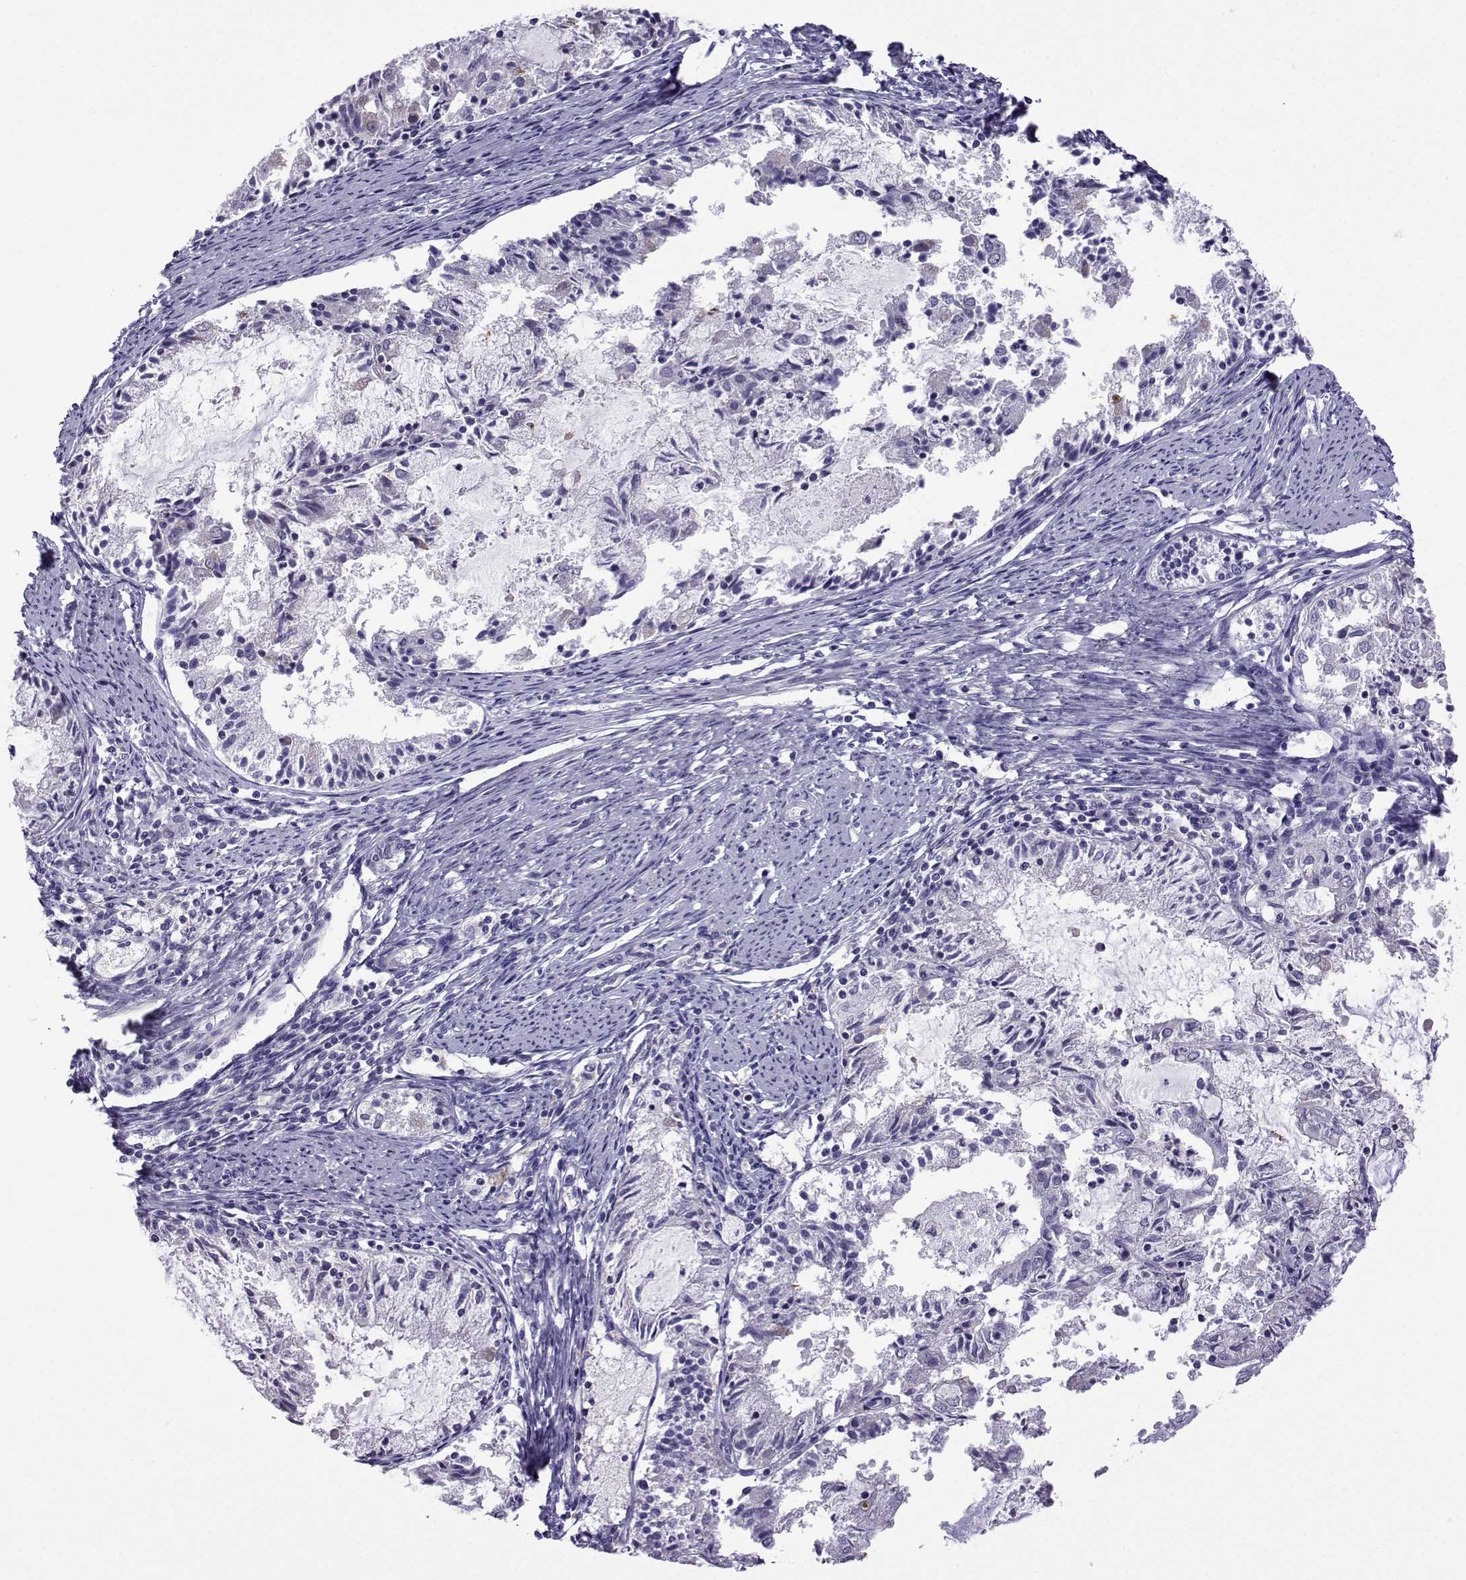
{"staining": {"intensity": "strong", "quantity": "<25%", "location": "cytoplasmic/membranous"}, "tissue": "endometrial cancer", "cell_type": "Tumor cells", "image_type": "cancer", "snomed": [{"axis": "morphology", "description": "Adenocarcinoma, NOS"}, {"axis": "topography", "description": "Endometrium"}], "caption": "Strong cytoplasmic/membranous protein staining is identified in about <25% of tumor cells in endometrial cancer (adenocarcinoma).", "gene": "CFAP70", "patient": {"sex": "female", "age": 57}}